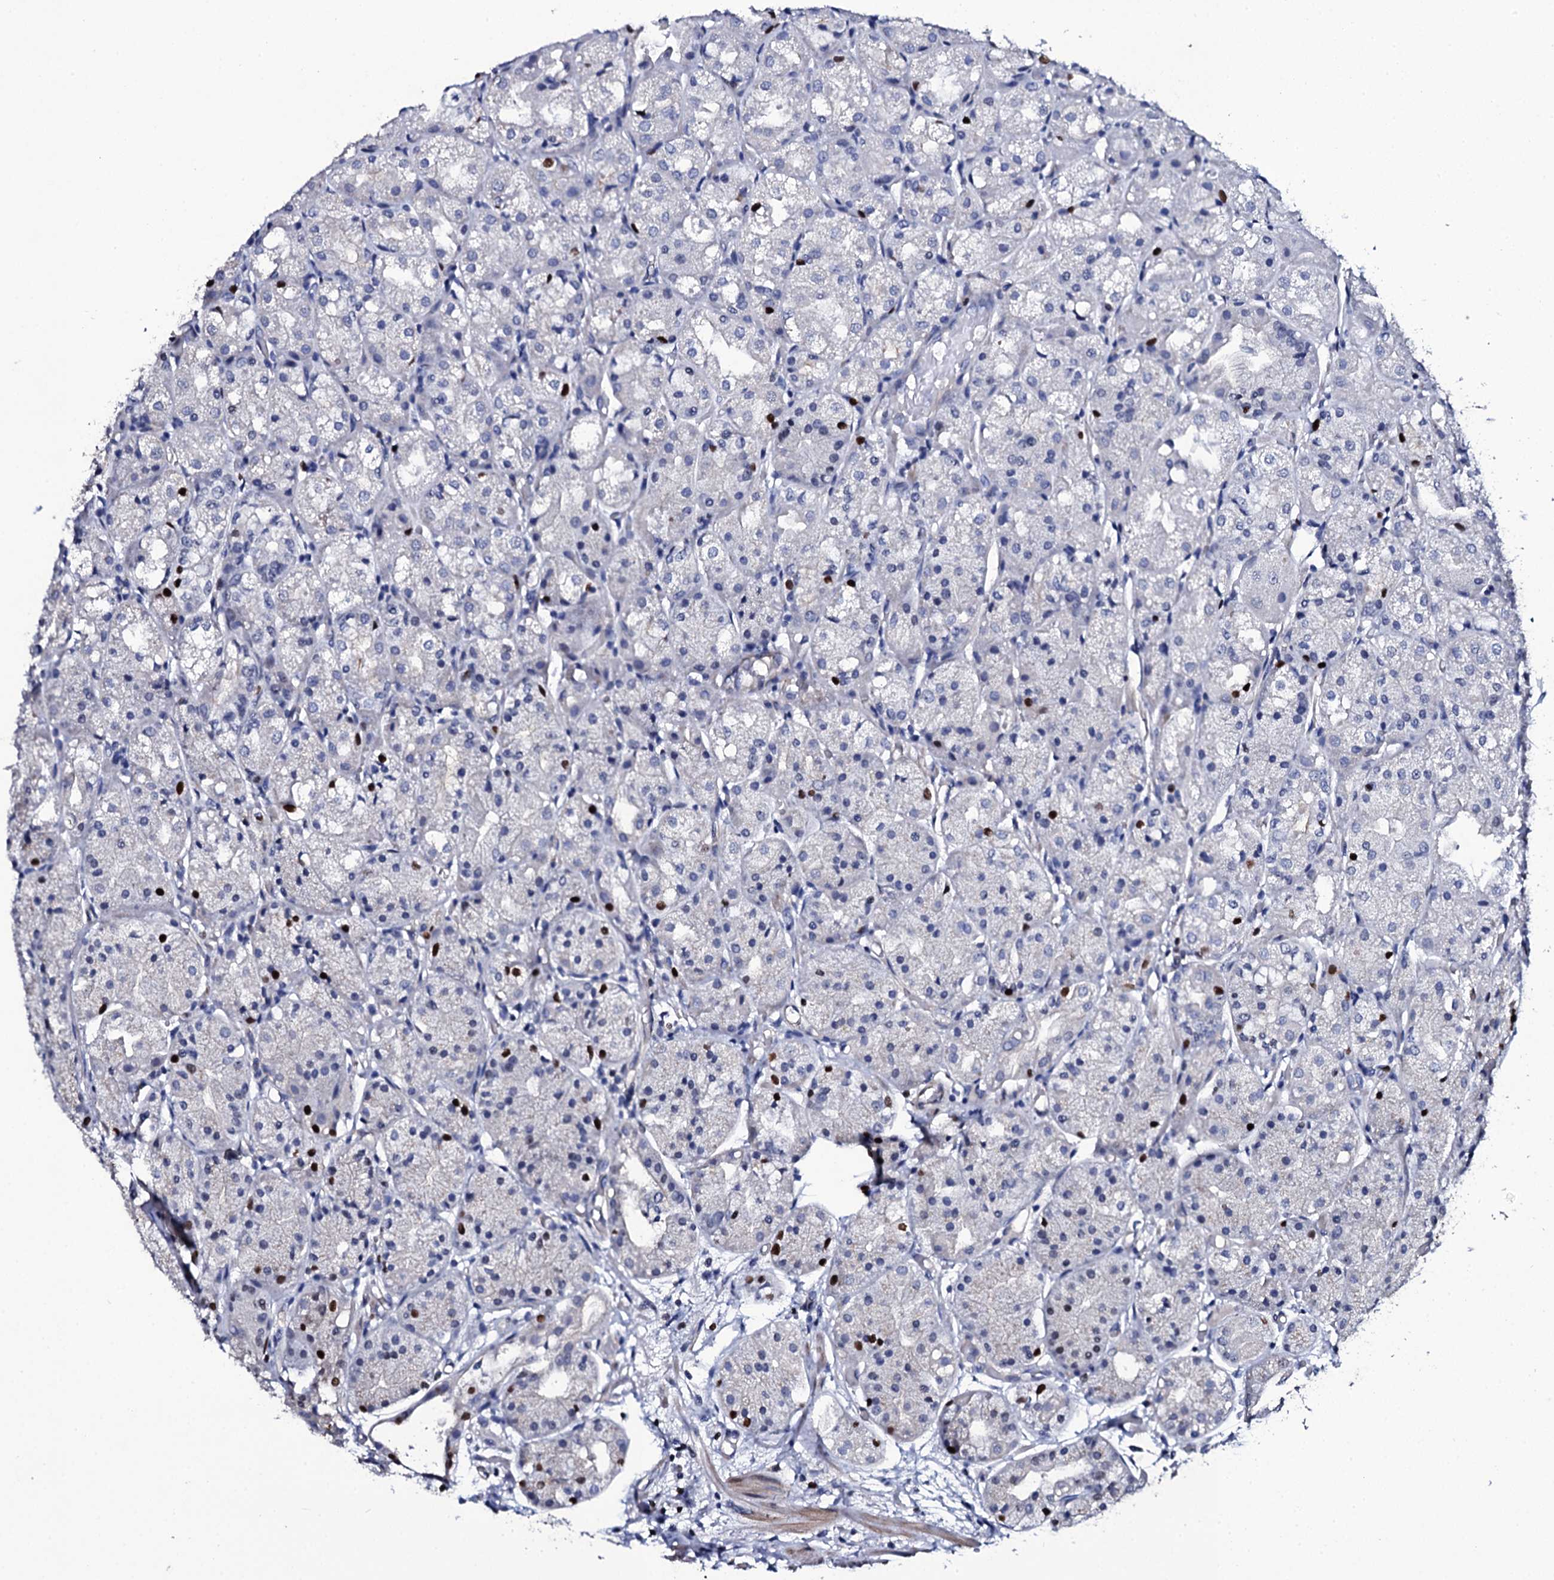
{"staining": {"intensity": "strong", "quantity": "<25%", "location": "nuclear"}, "tissue": "stomach", "cell_type": "Glandular cells", "image_type": "normal", "snomed": [{"axis": "morphology", "description": "Normal tissue, NOS"}, {"axis": "topography", "description": "Stomach, upper"}], "caption": "The histopathology image shows immunohistochemical staining of benign stomach. There is strong nuclear positivity is identified in about <25% of glandular cells.", "gene": "NPM2", "patient": {"sex": "male", "age": 72}}